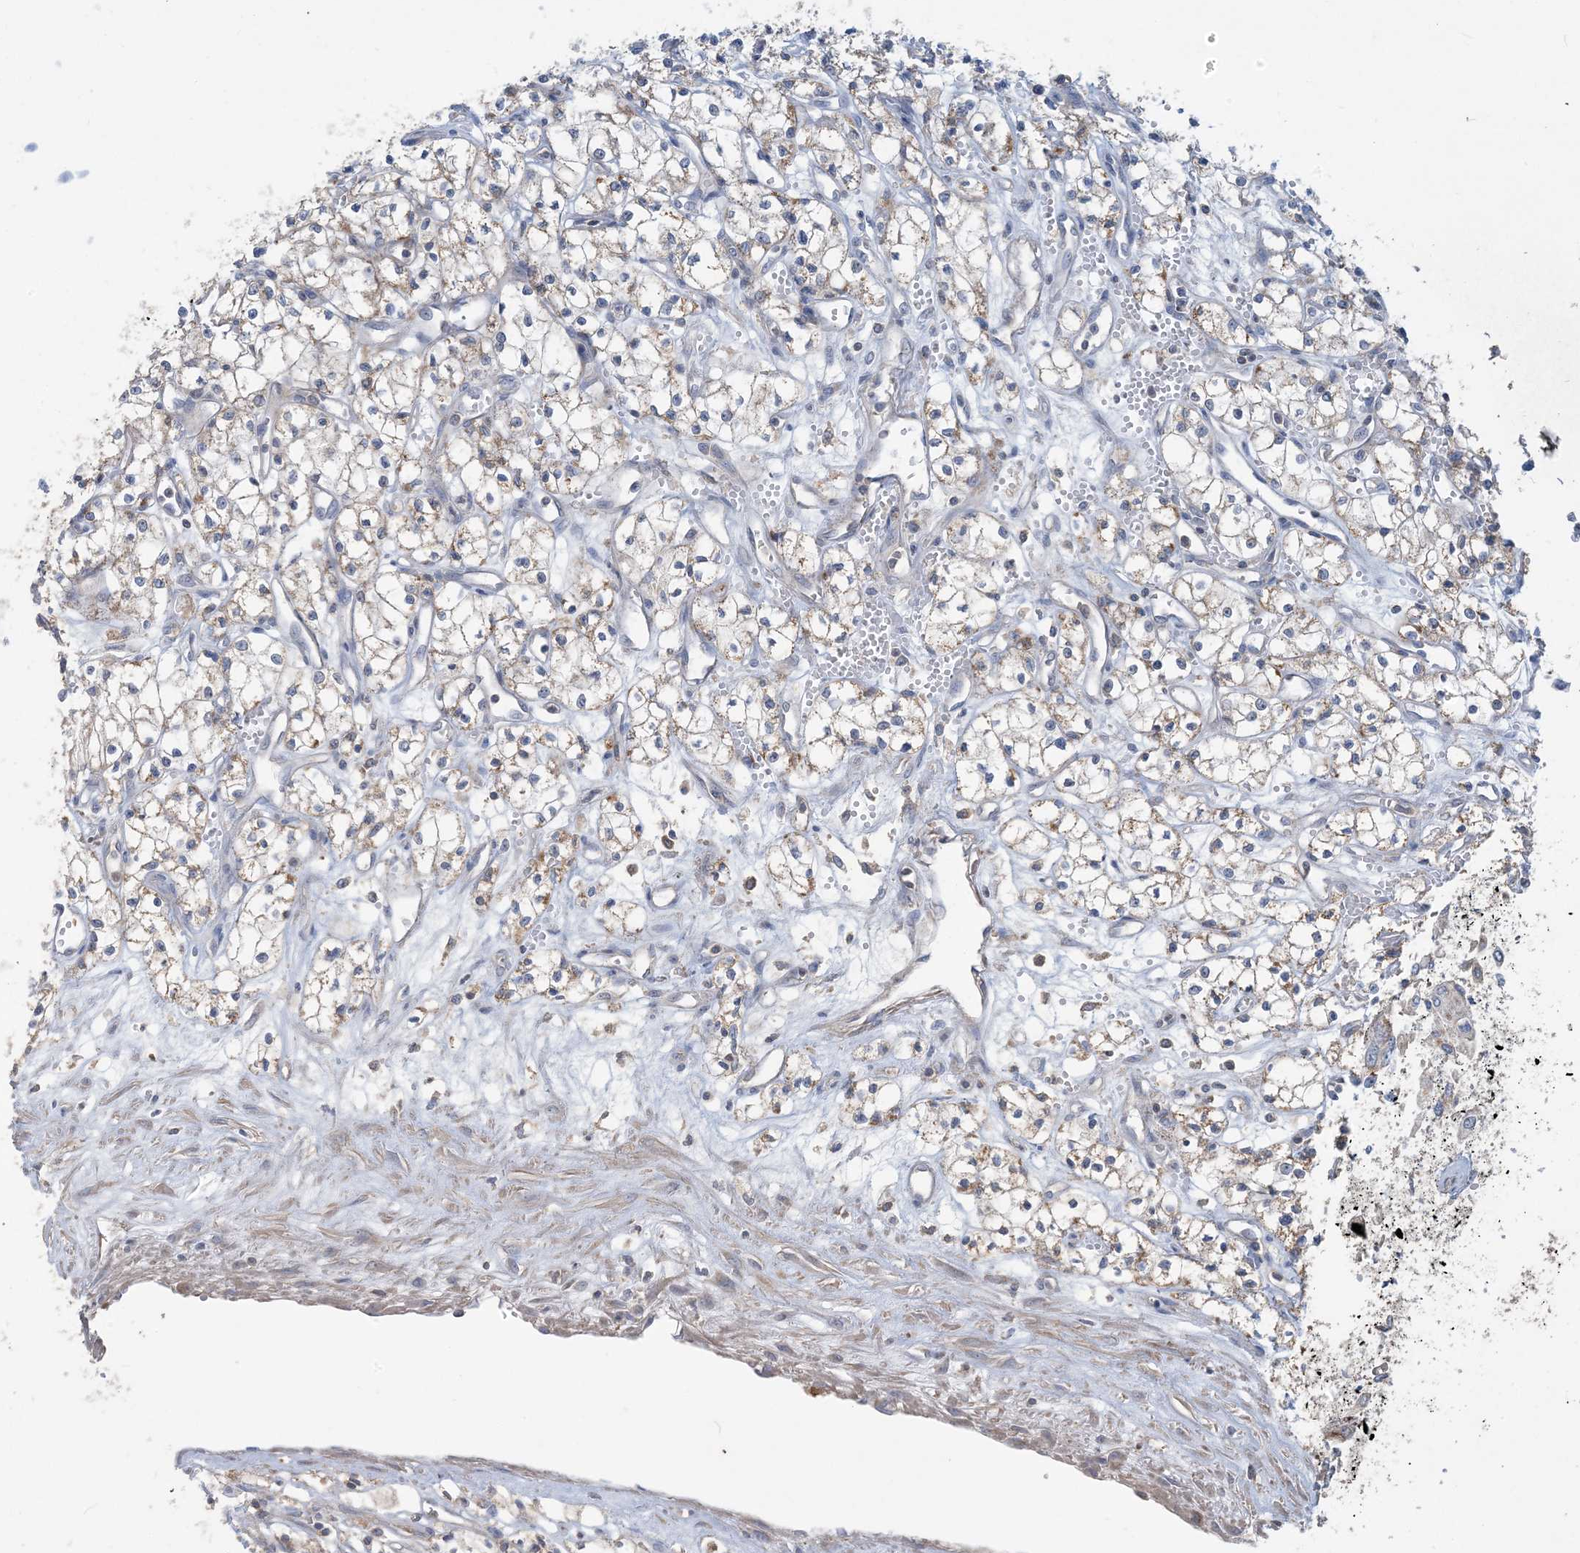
{"staining": {"intensity": "weak", "quantity": ">75%", "location": "cytoplasmic/membranous"}, "tissue": "renal cancer", "cell_type": "Tumor cells", "image_type": "cancer", "snomed": [{"axis": "morphology", "description": "Adenocarcinoma, NOS"}, {"axis": "topography", "description": "Kidney"}], "caption": "Brown immunohistochemical staining in human renal adenocarcinoma exhibits weak cytoplasmic/membranous positivity in approximately >75% of tumor cells.", "gene": "ECHDC1", "patient": {"sex": "male", "age": 59}}